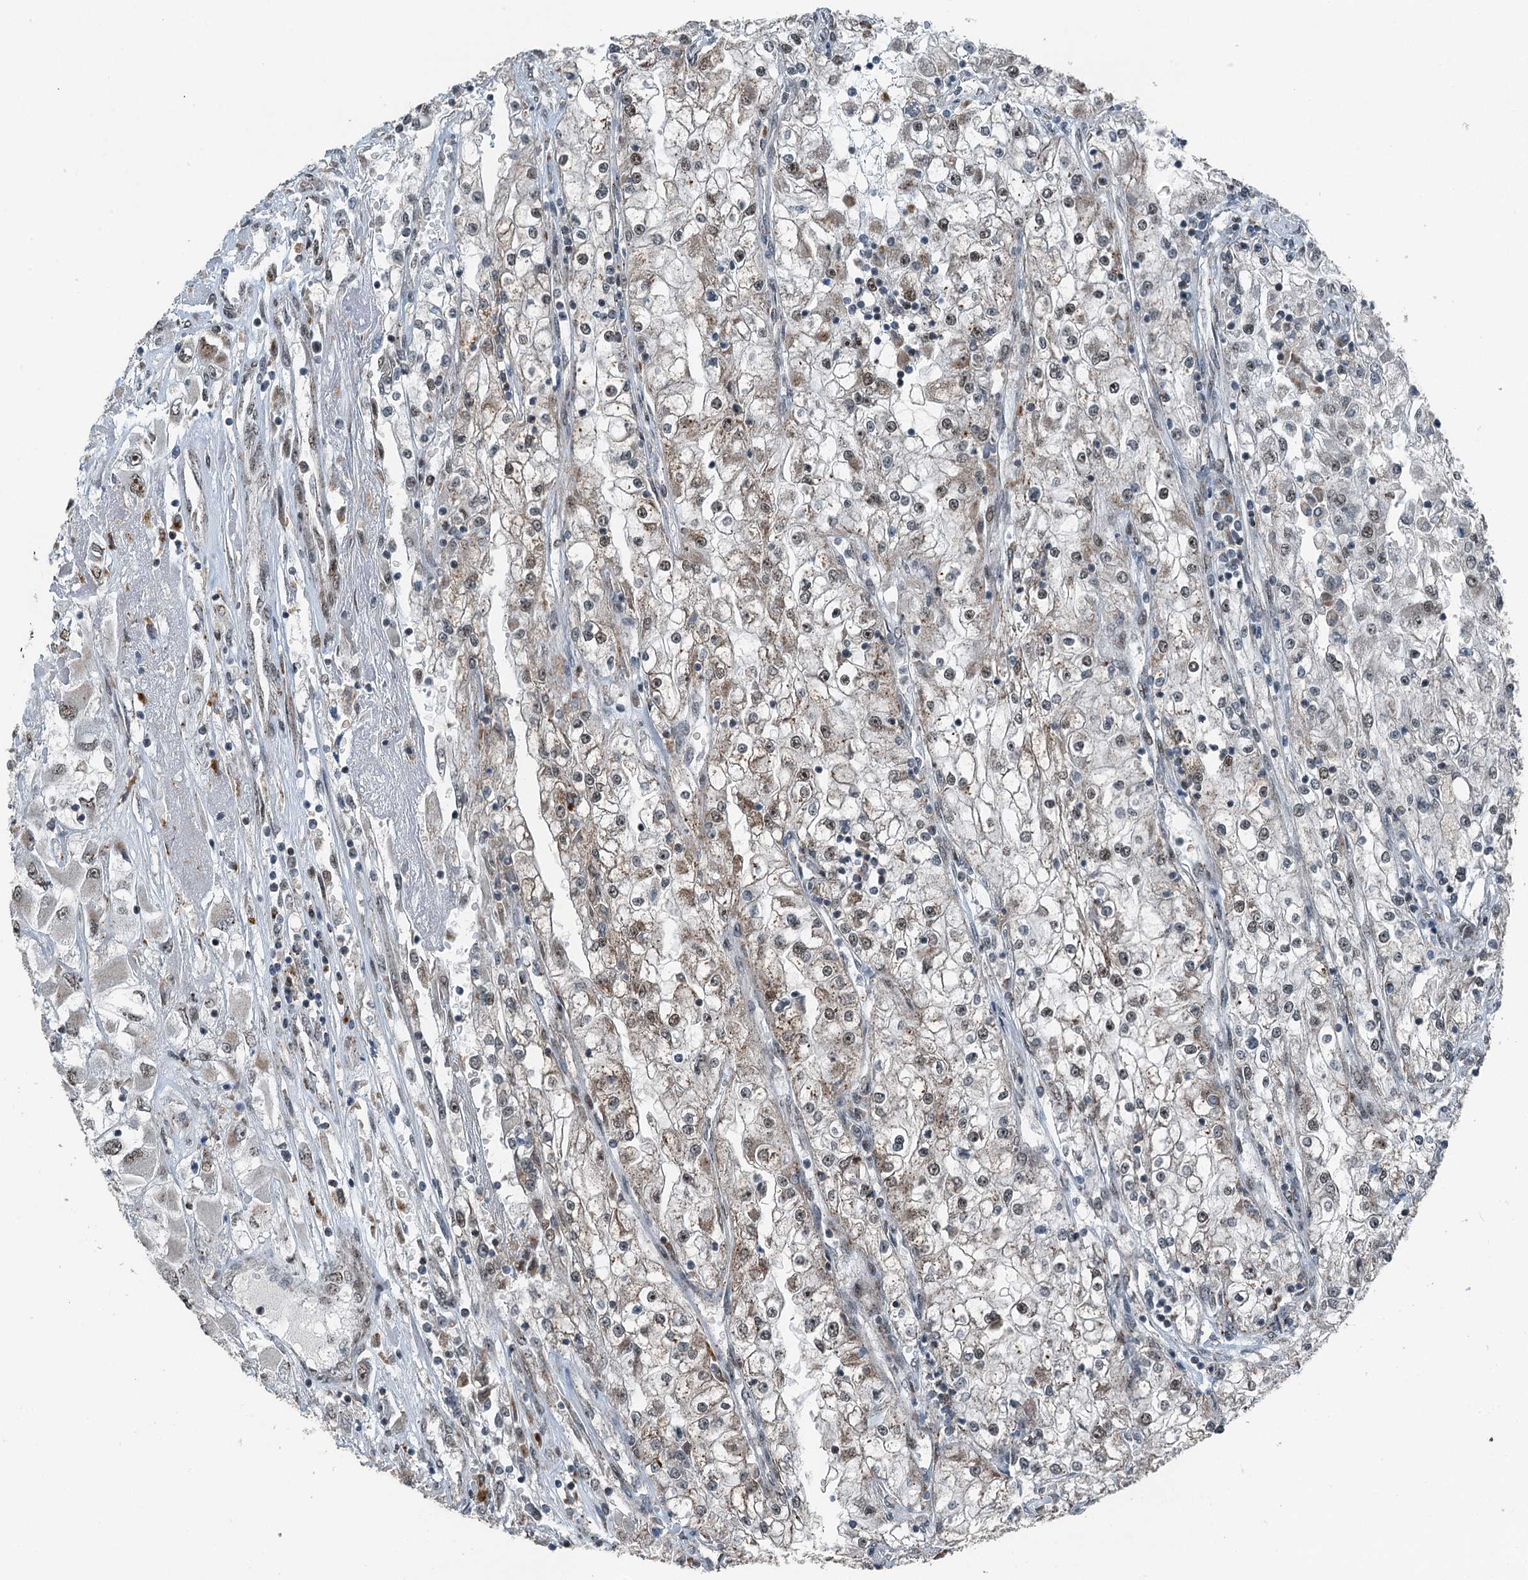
{"staining": {"intensity": "weak", "quantity": "25%-75%", "location": "cytoplasmic/membranous"}, "tissue": "renal cancer", "cell_type": "Tumor cells", "image_type": "cancer", "snomed": [{"axis": "morphology", "description": "Adenocarcinoma, NOS"}, {"axis": "topography", "description": "Kidney"}], "caption": "There is low levels of weak cytoplasmic/membranous staining in tumor cells of adenocarcinoma (renal), as demonstrated by immunohistochemical staining (brown color).", "gene": "BMERB1", "patient": {"sex": "female", "age": 52}}